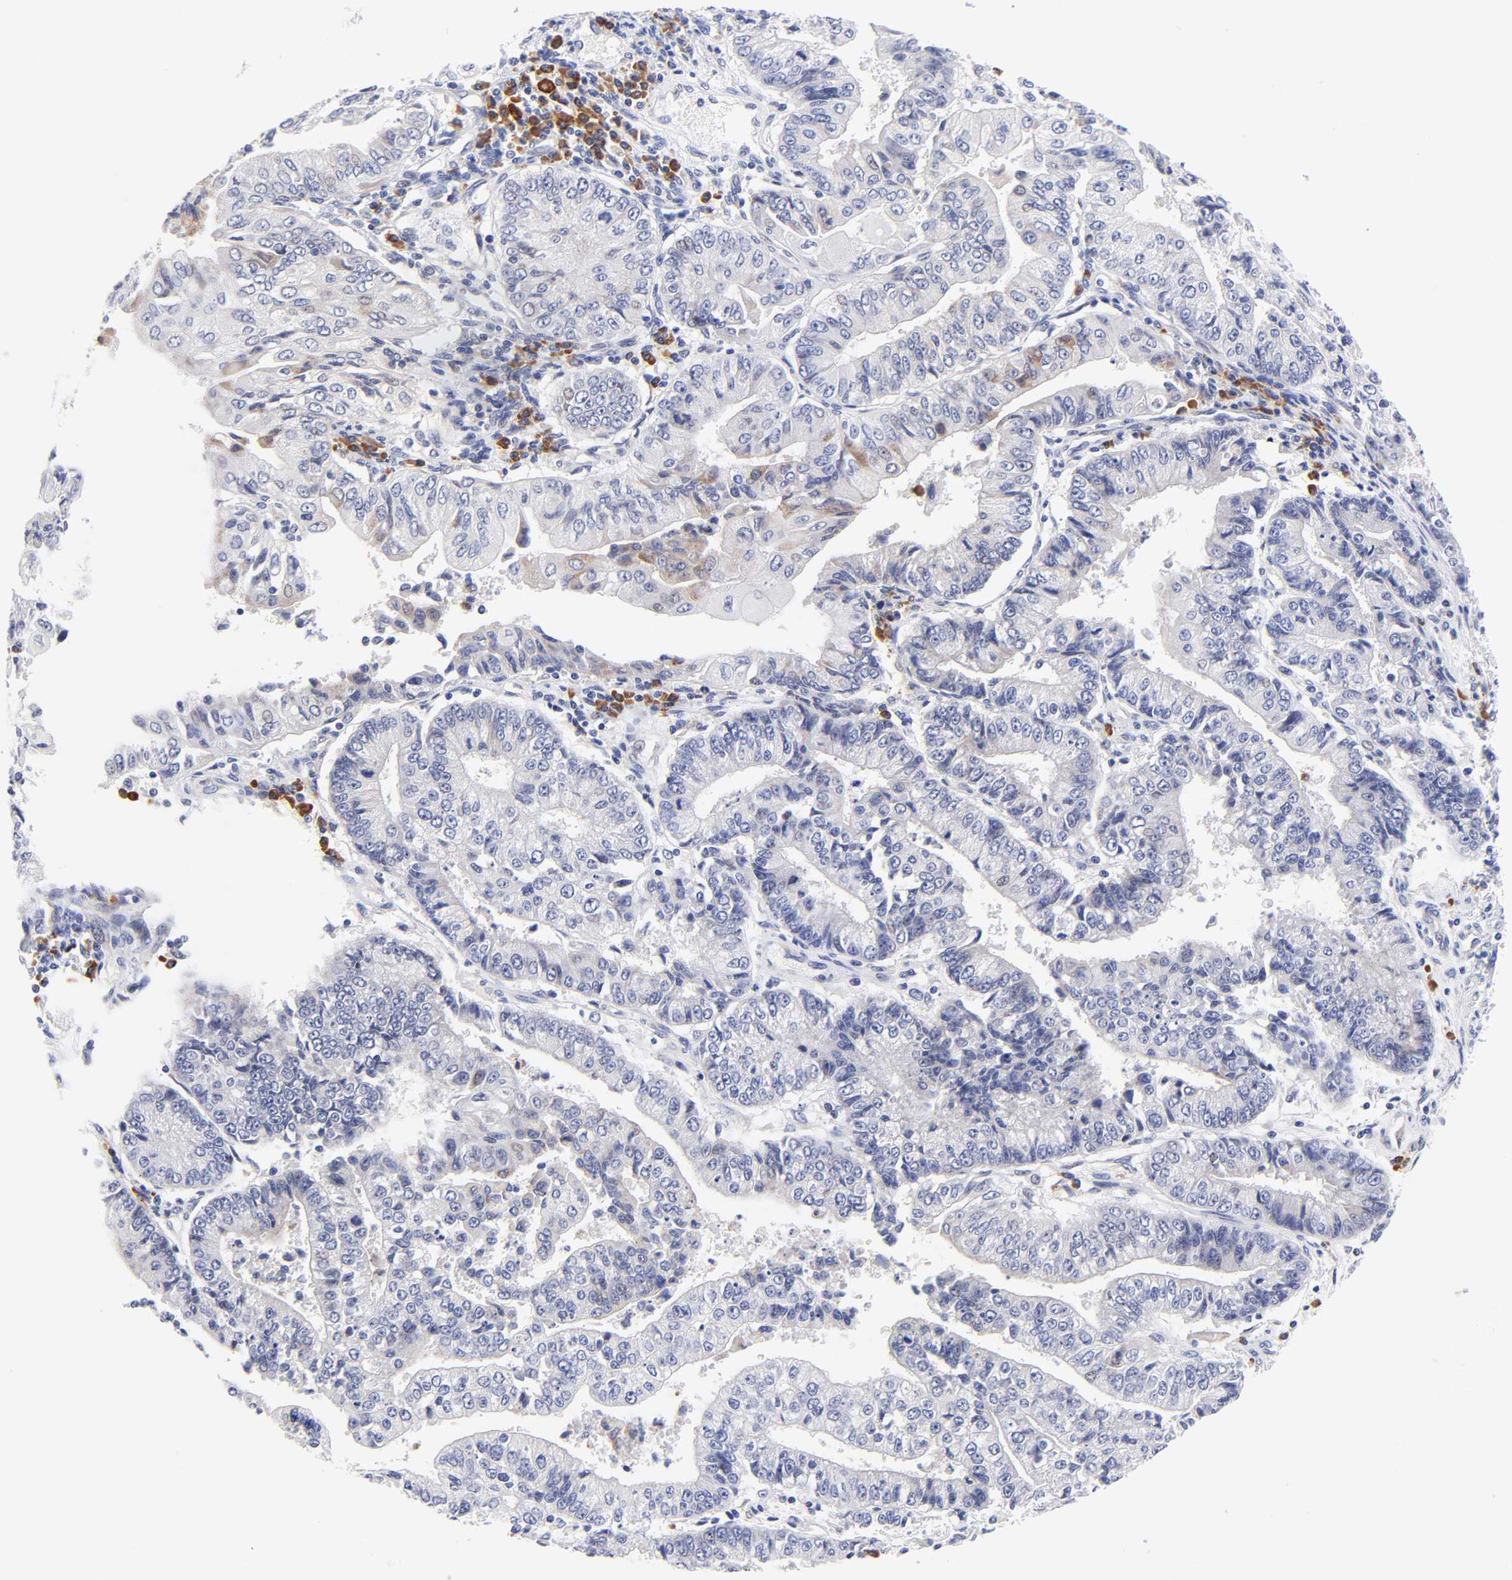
{"staining": {"intensity": "weak", "quantity": "25%-75%", "location": "cytoplasmic/membranous"}, "tissue": "endometrial cancer", "cell_type": "Tumor cells", "image_type": "cancer", "snomed": [{"axis": "morphology", "description": "Adenocarcinoma, NOS"}, {"axis": "topography", "description": "Endometrium"}], "caption": "Tumor cells exhibit weak cytoplasmic/membranous staining in about 25%-75% of cells in endometrial cancer.", "gene": "AFF2", "patient": {"sex": "female", "age": 75}}